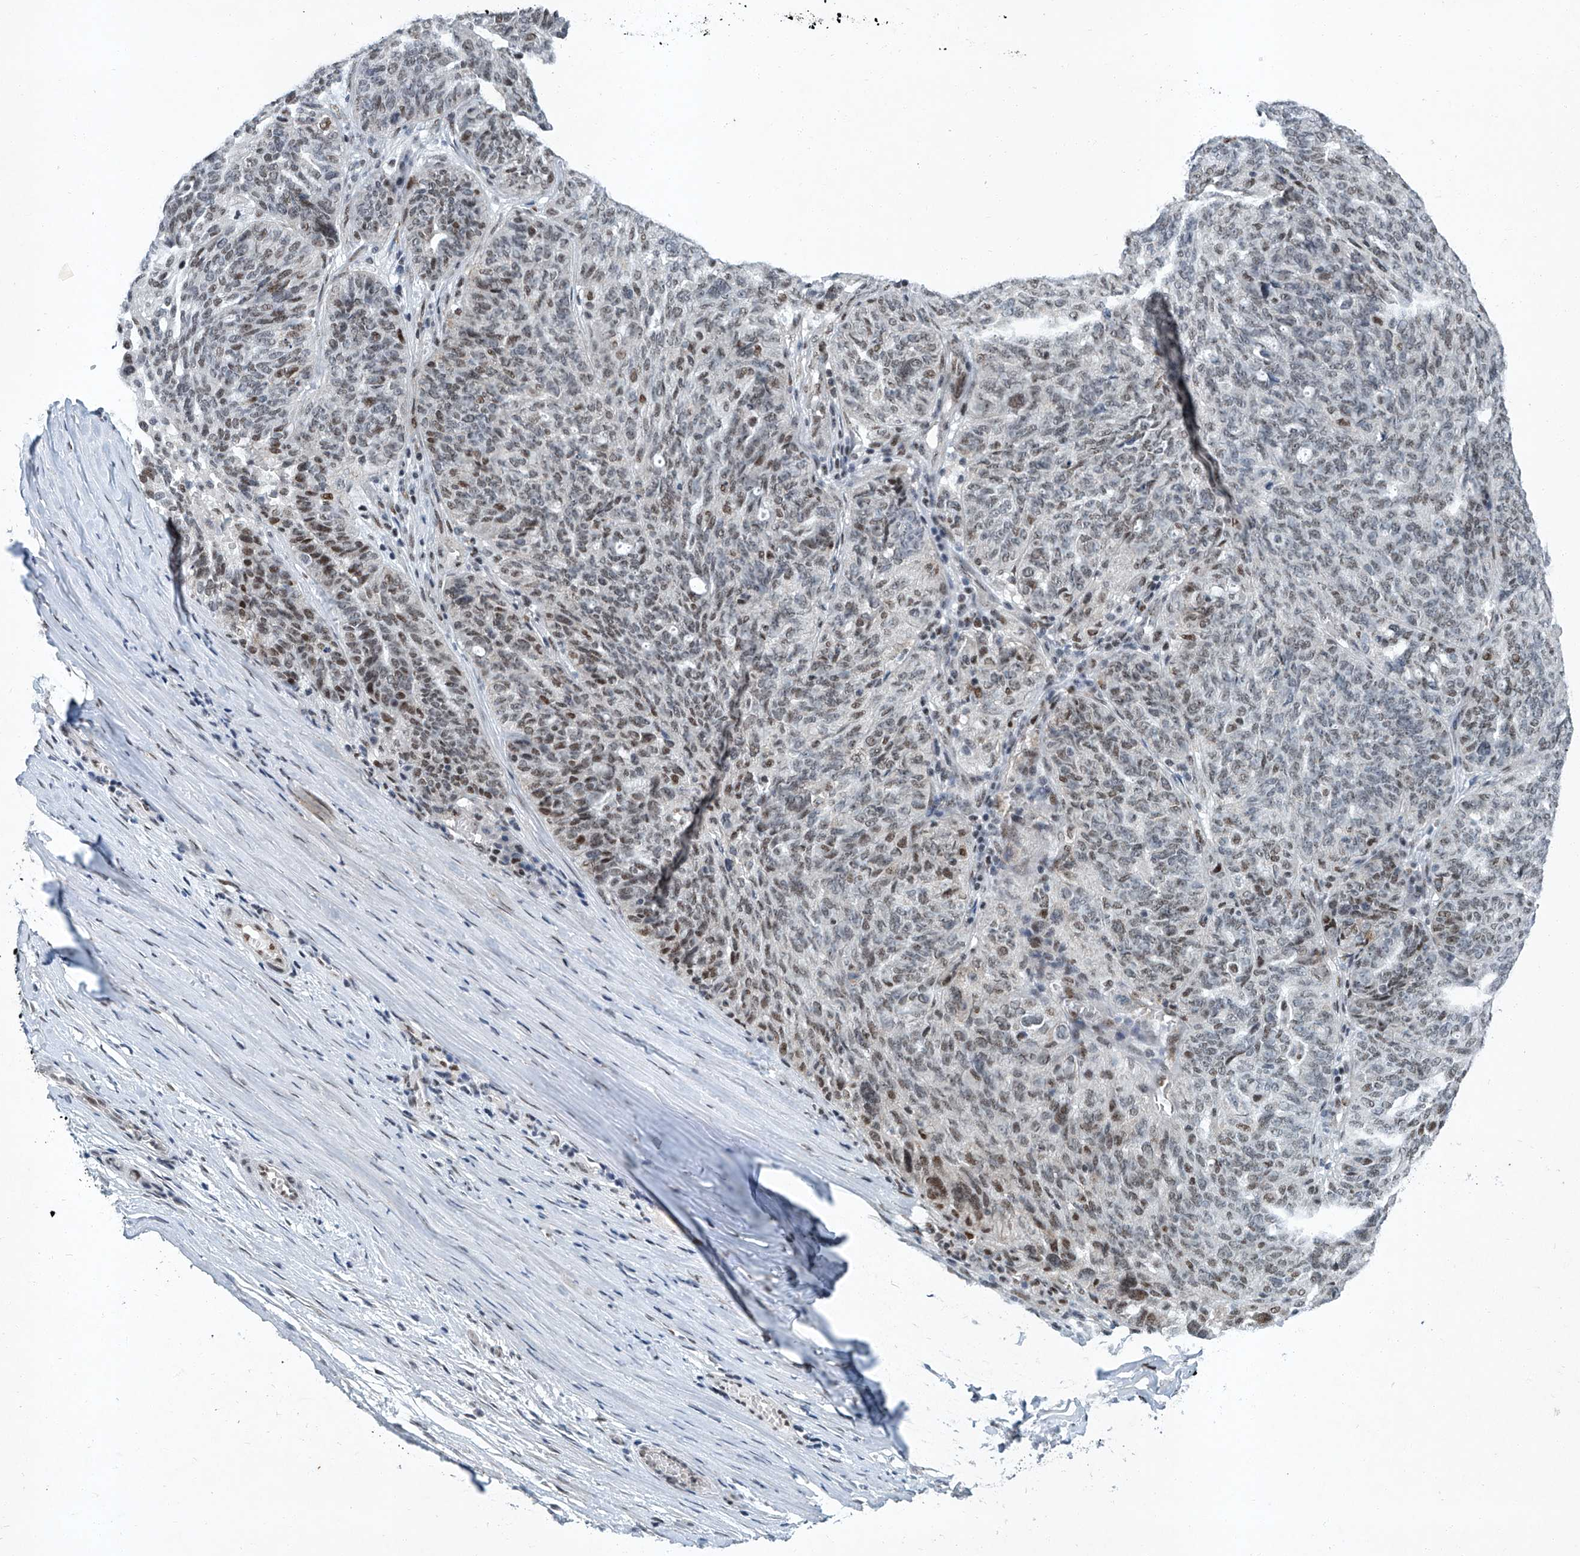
{"staining": {"intensity": "moderate", "quantity": "<25%", "location": "nuclear"}, "tissue": "ovarian cancer", "cell_type": "Tumor cells", "image_type": "cancer", "snomed": [{"axis": "morphology", "description": "Cystadenocarcinoma, serous, NOS"}, {"axis": "topography", "description": "Ovary"}], "caption": "High-magnification brightfield microscopy of ovarian cancer (serous cystadenocarcinoma) stained with DAB (brown) and counterstained with hematoxylin (blue). tumor cells exhibit moderate nuclear positivity is present in approximately<25% of cells.", "gene": "TFDP1", "patient": {"sex": "female", "age": 59}}